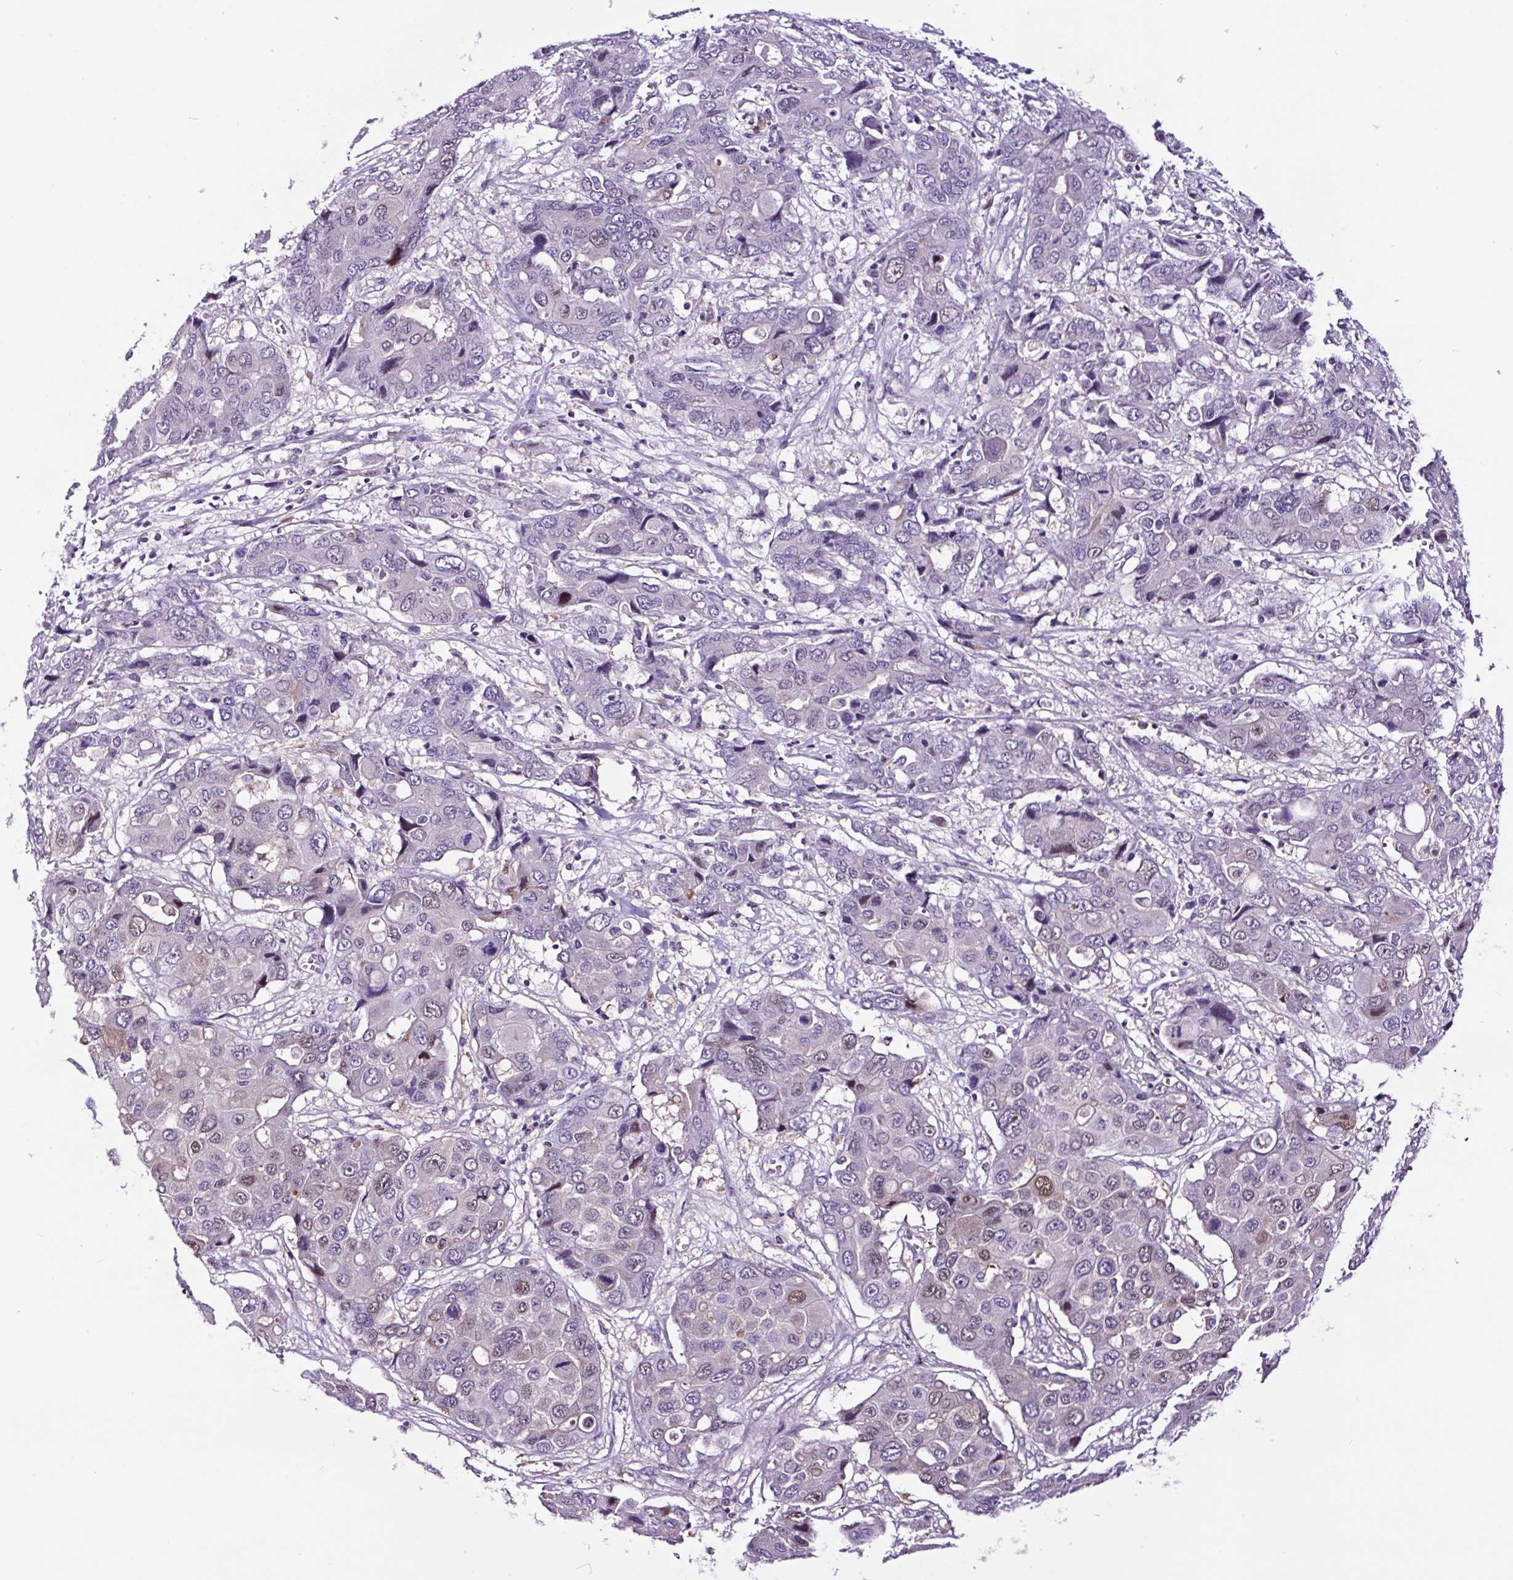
{"staining": {"intensity": "moderate", "quantity": "<25%", "location": "cytoplasmic/membranous,nuclear"}, "tissue": "liver cancer", "cell_type": "Tumor cells", "image_type": "cancer", "snomed": [{"axis": "morphology", "description": "Cholangiocarcinoma"}, {"axis": "topography", "description": "Liver"}], "caption": "Brown immunohistochemical staining in liver cancer (cholangiocarcinoma) reveals moderate cytoplasmic/membranous and nuclear positivity in approximately <25% of tumor cells.", "gene": "TAFA3", "patient": {"sex": "male", "age": 67}}